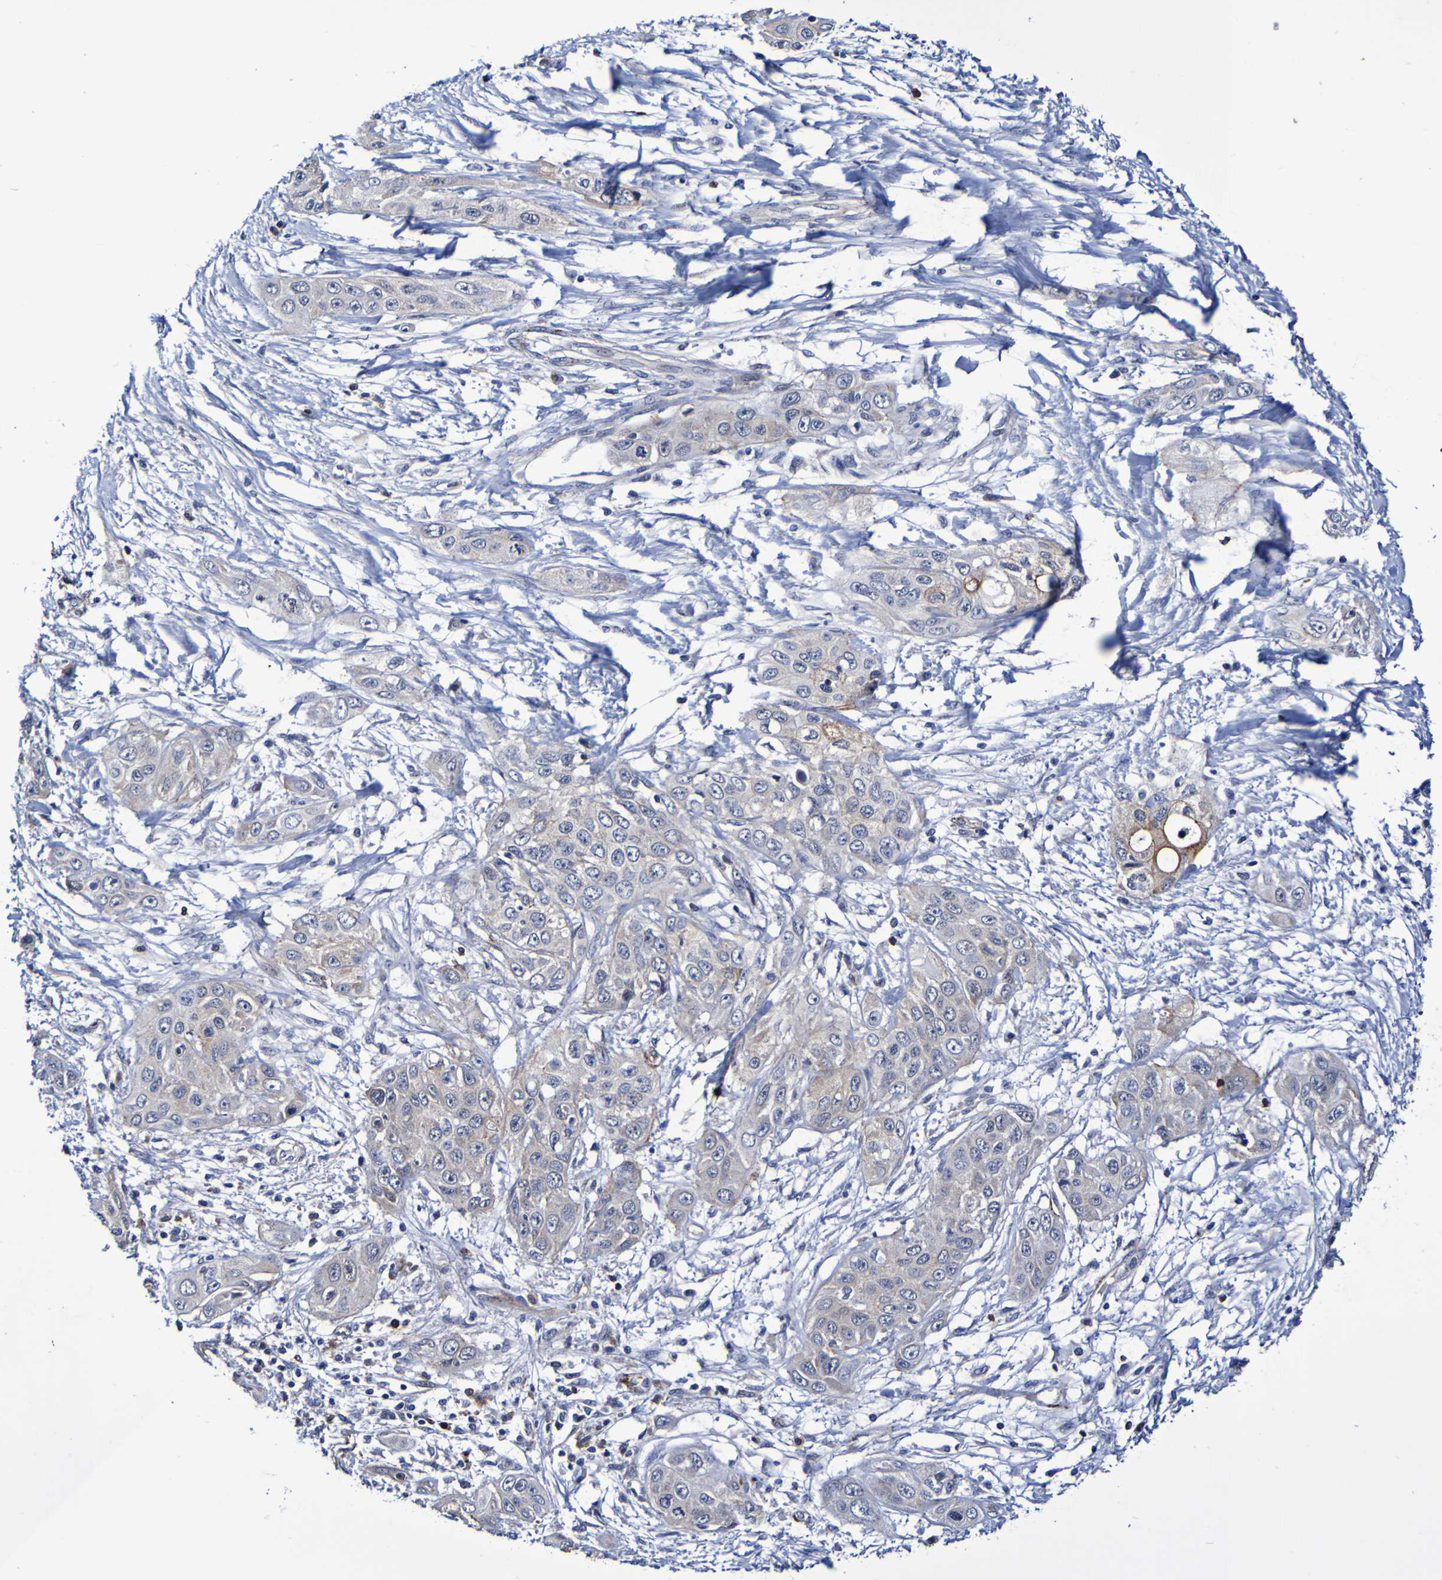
{"staining": {"intensity": "weak", "quantity": ">75%", "location": "cytoplasmic/membranous"}, "tissue": "pancreatic cancer", "cell_type": "Tumor cells", "image_type": "cancer", "snomed": [{"axis": "morphology", "description": "Adenocarcinoma, NOS"}, {"axis": "topography", "description": "Pancreas"}], "caption": "Human pancreatic cancer (adenocarcinoma) stained for a protein (brown) demonstrates weak cytoplasmic/membranous positive staining in about >75% of tumor cells.", "gene": "GJB1", "patient": {"sex": "female", "age": 70}}